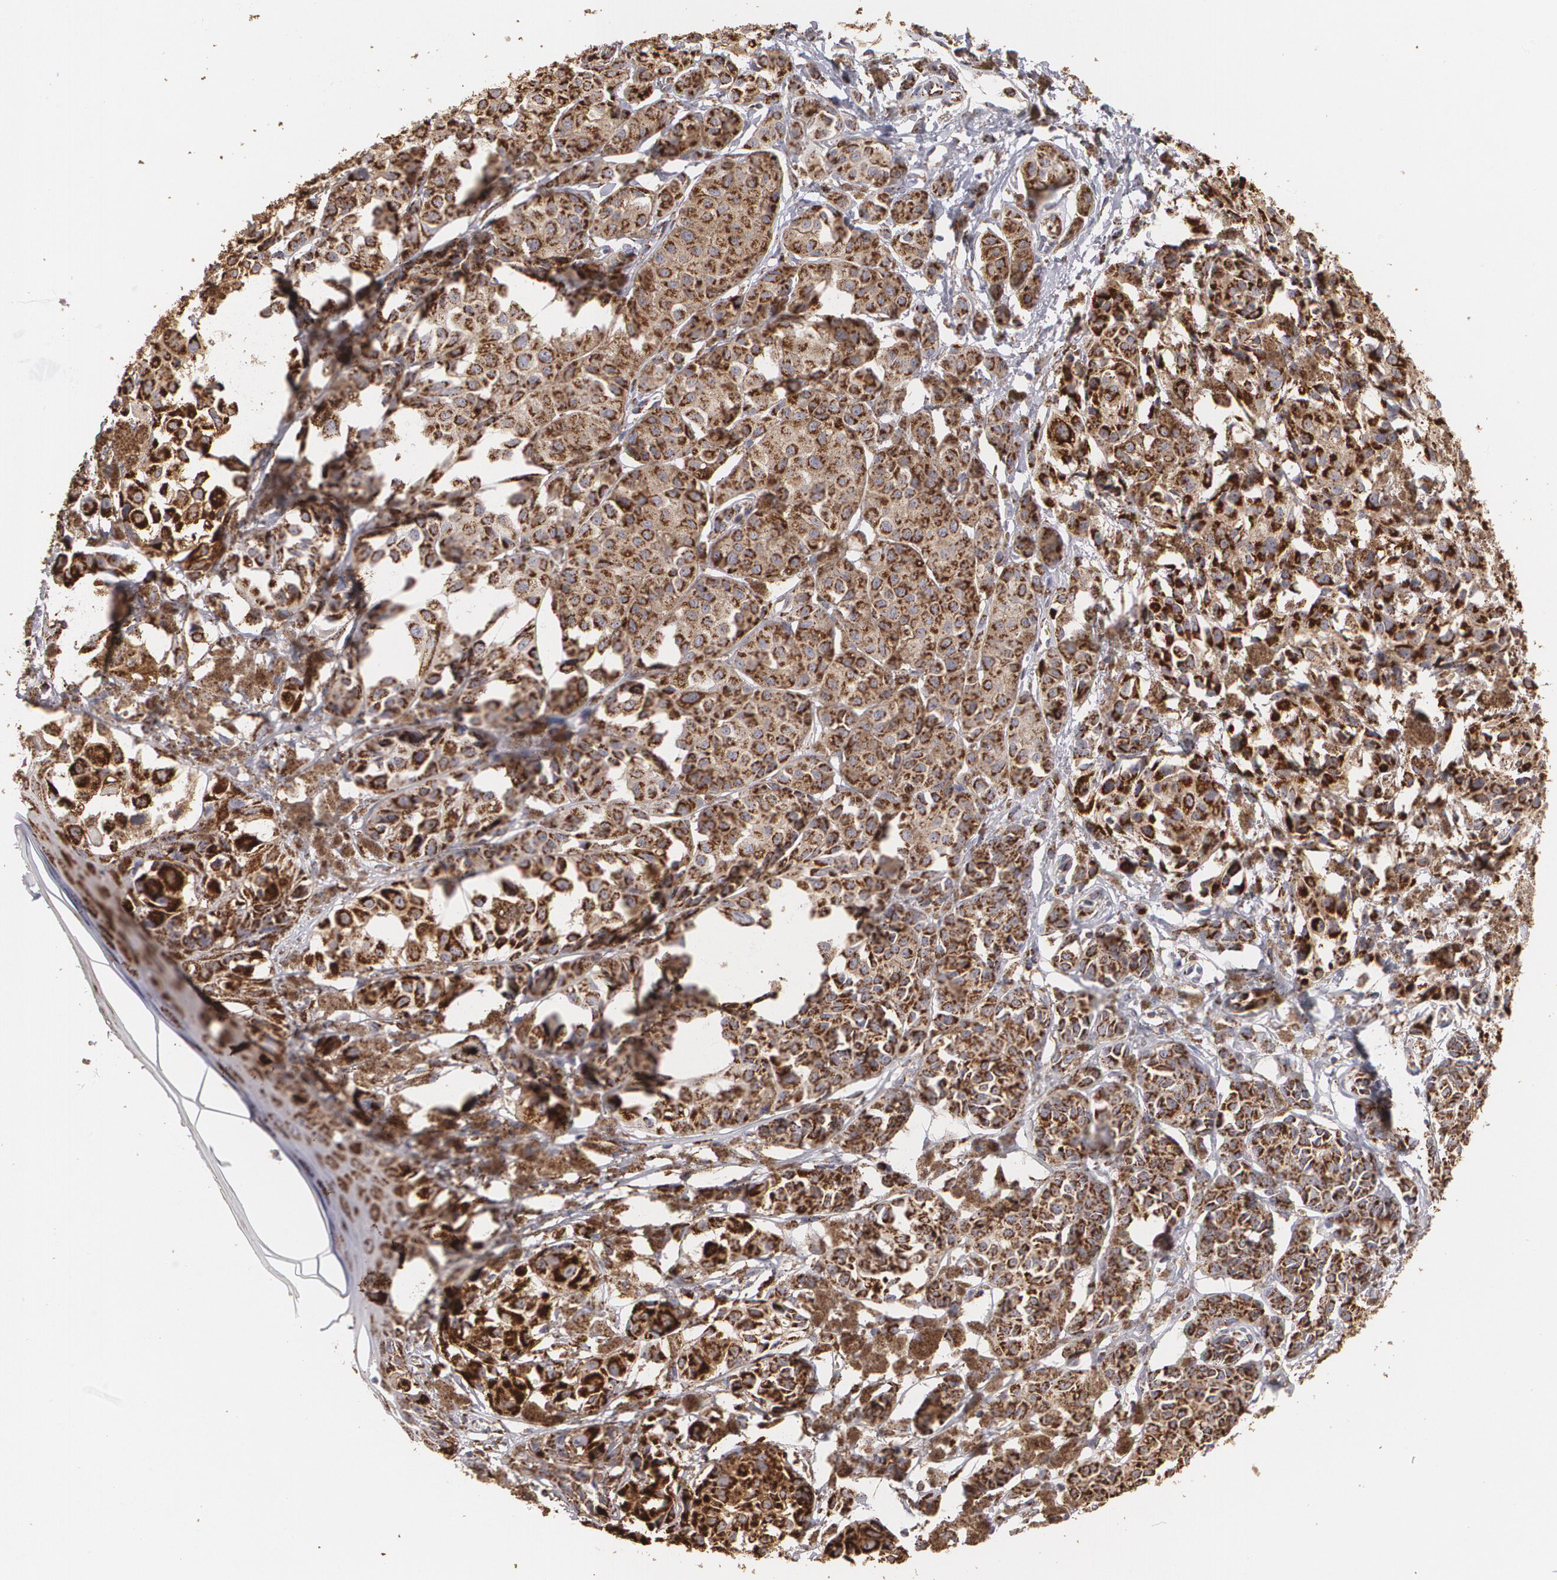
{"staining": {"intensity": "moderate", "quantity": ">75%", "location": "cytoplasmic/membranous"}, "tissue": "melanoma", "cell_type": "Tumor cells", "image_type": "cancer", "snomed": [{"axis": "morphology", "description": "Malignant melanoma, NOS"}, {"axis": "topography", "description": "Skin"}], "caption": "Malignant melanoma stained with DAB (3,3'-diaminobenzidine) immunohistochemistry (IHC) exhibits medium levels of moderate cytoplasmic/membranous positivity in about >75% of tumor cells. The protein of interest is shown in brown color, while the nuclei are stained blue.", "gene": "HSPD1", "patient": {"sex": "male", "age": 76}}